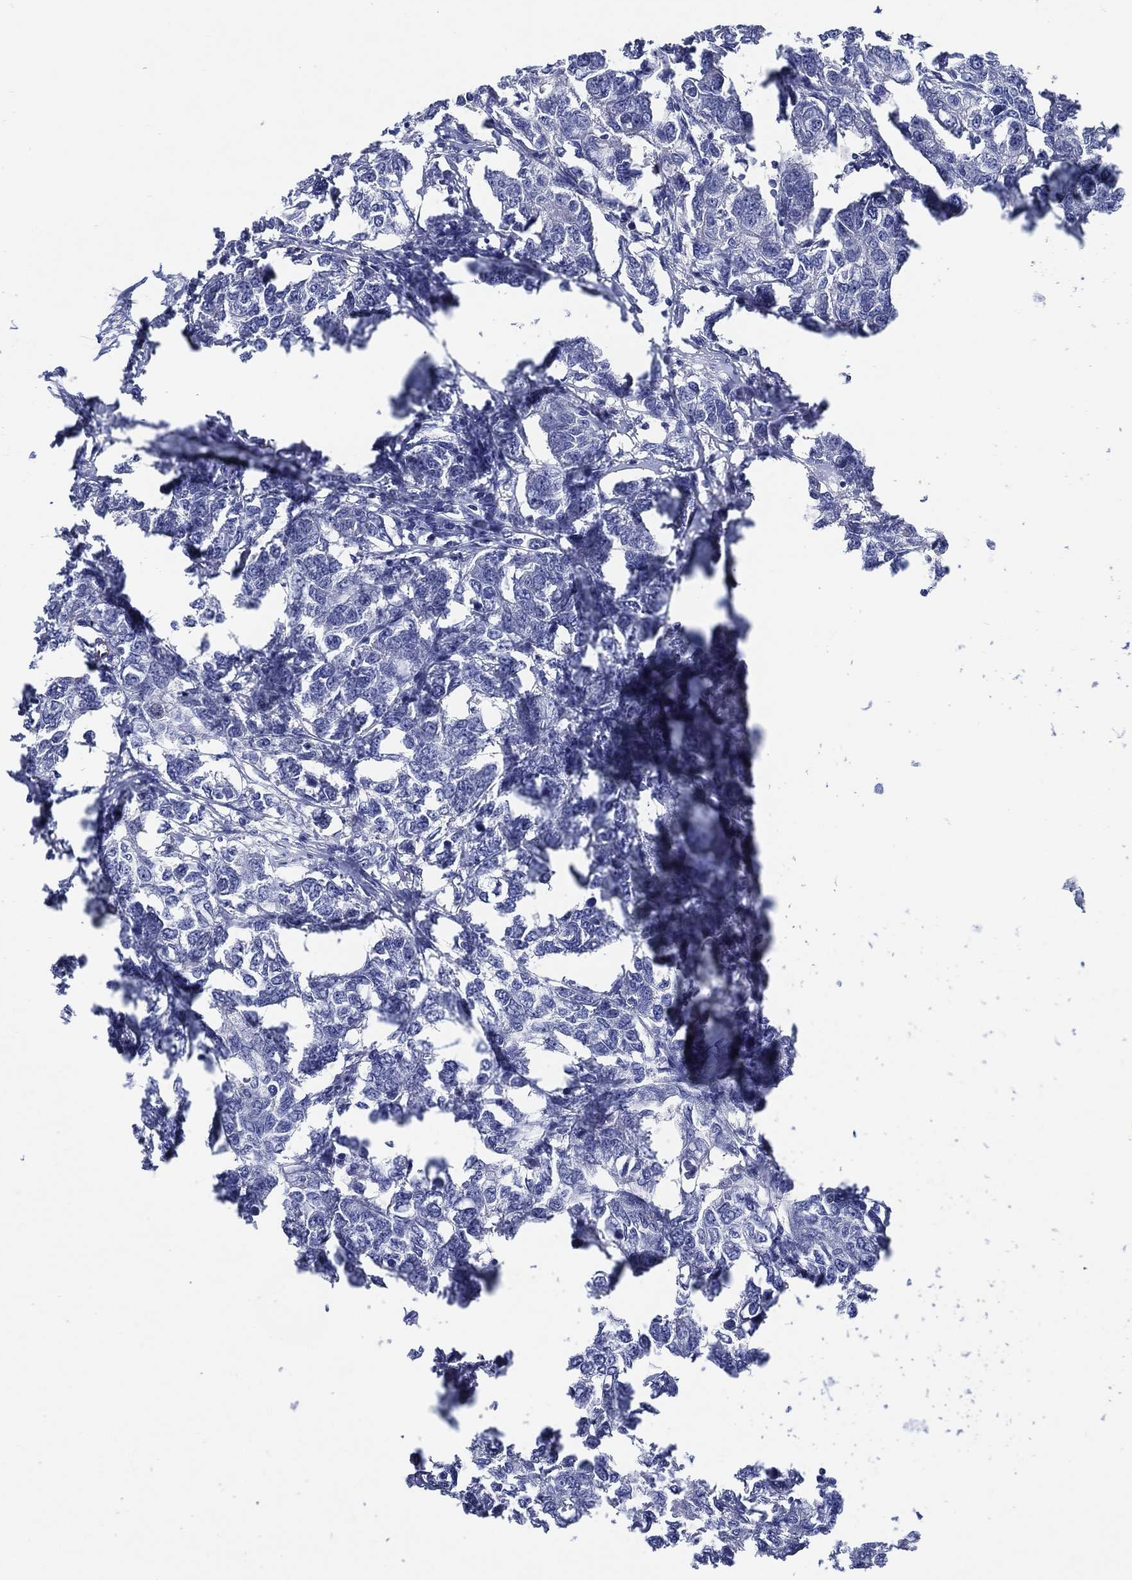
{"staining": {"intensity": "negative", "quantity": "none", "location": "none"}, "tissue": "breast cancer", "cell_type": "Tumor cells", "image_type": "cancer", "snomed": [{"axis": "morphology", "description": "Duct carcinoma"}, {"axis": "topography", "description": "Breast"}], "caption": "Immunohistochemistry of human breast invasive ductal carcinoma reveals no expression in tumor cells.", "gene": "ALOX12", "patient": {"sex": "female", "age": 88}}